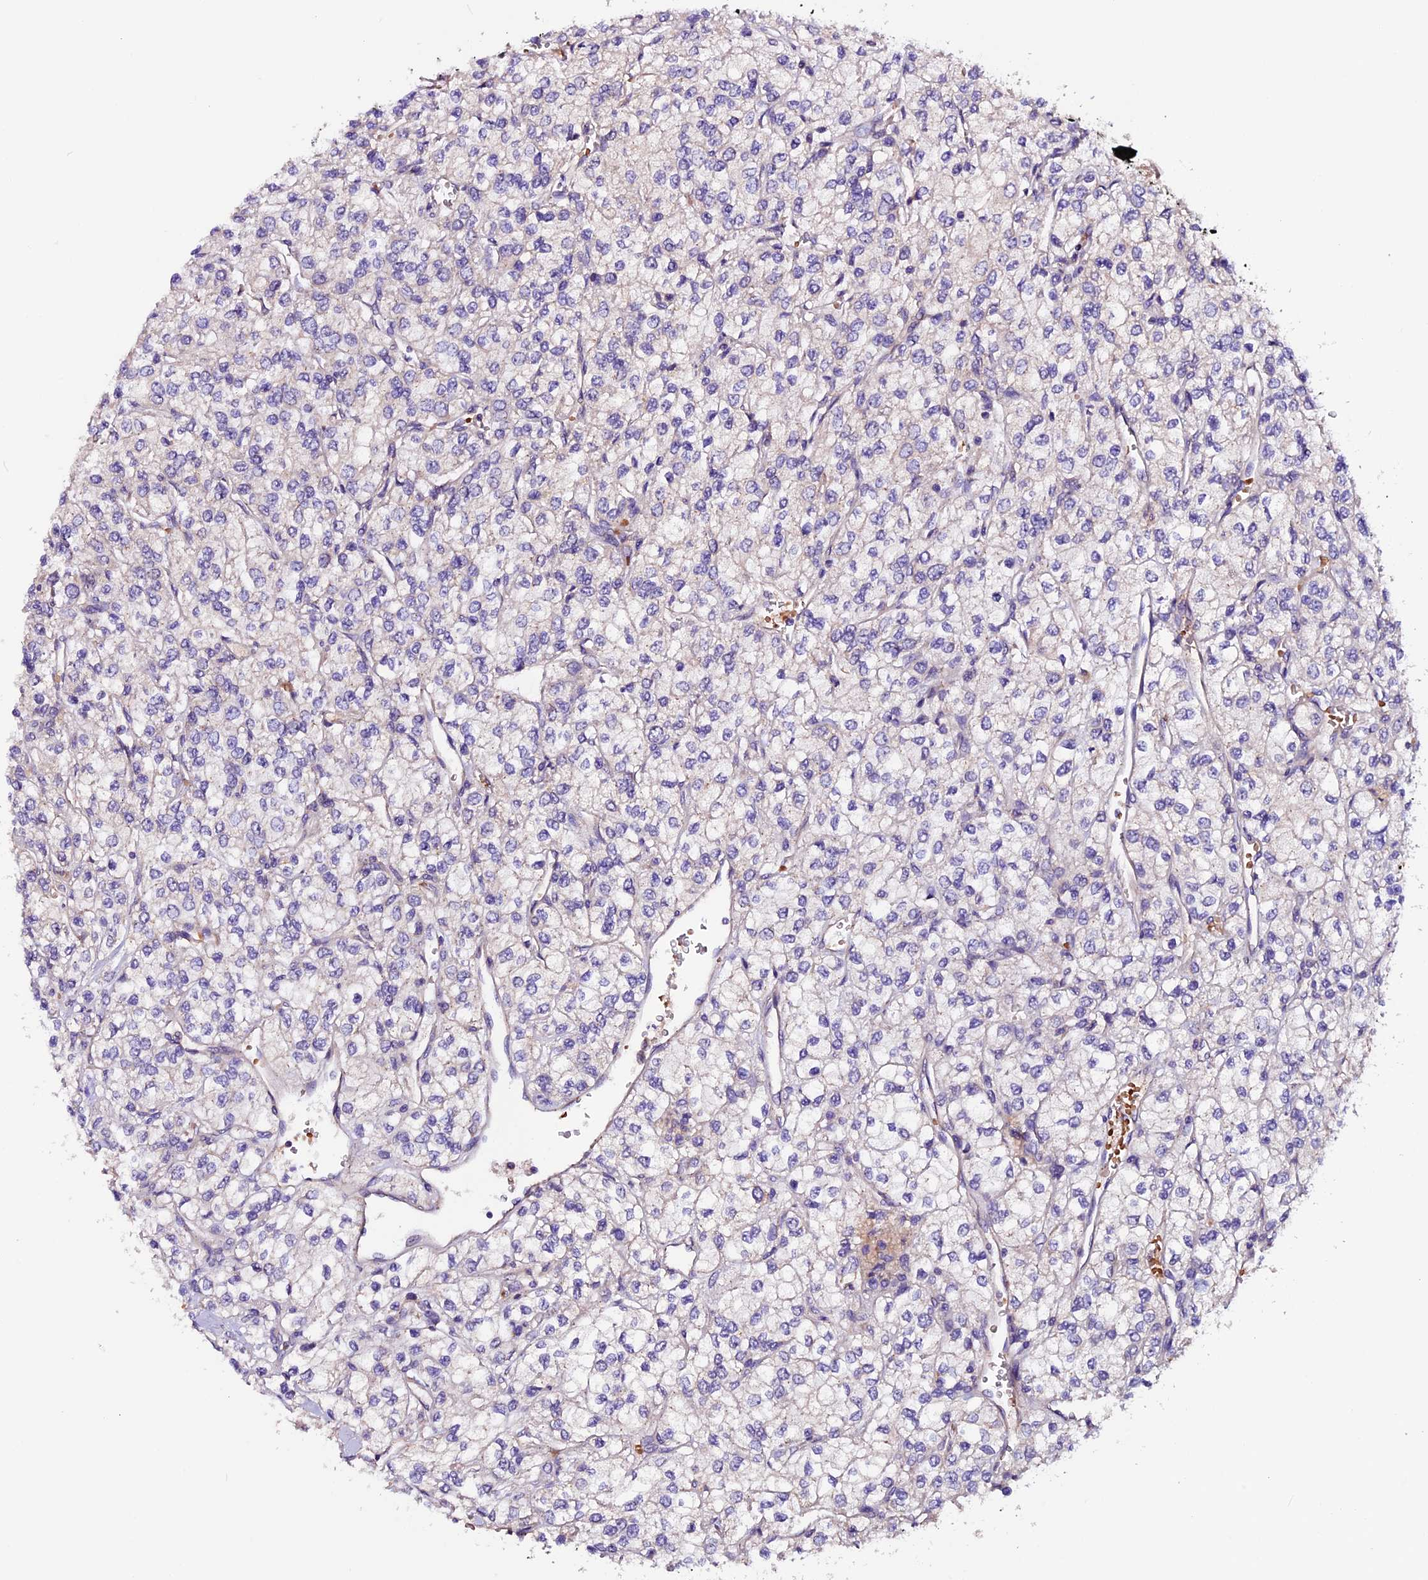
{"staining": {"intensity": "negative", "quantity": "none", "location": "none"}, "tissue": "renal cancer", "cell_type": "Tumor cells", "image_type": "cancer", "snomed": [{"axis": "morphology", "description": "Adenocarcinoma, NOS"}, {"axis": "topography", "description": "Kidney"}], "caption": "Renal cancer (adenocarcinoma) was stained to show a protein in brown. There is no significant staining in tumor cells.", "gene": "RINL", "patient": {"sex": "male", "age": 80}}